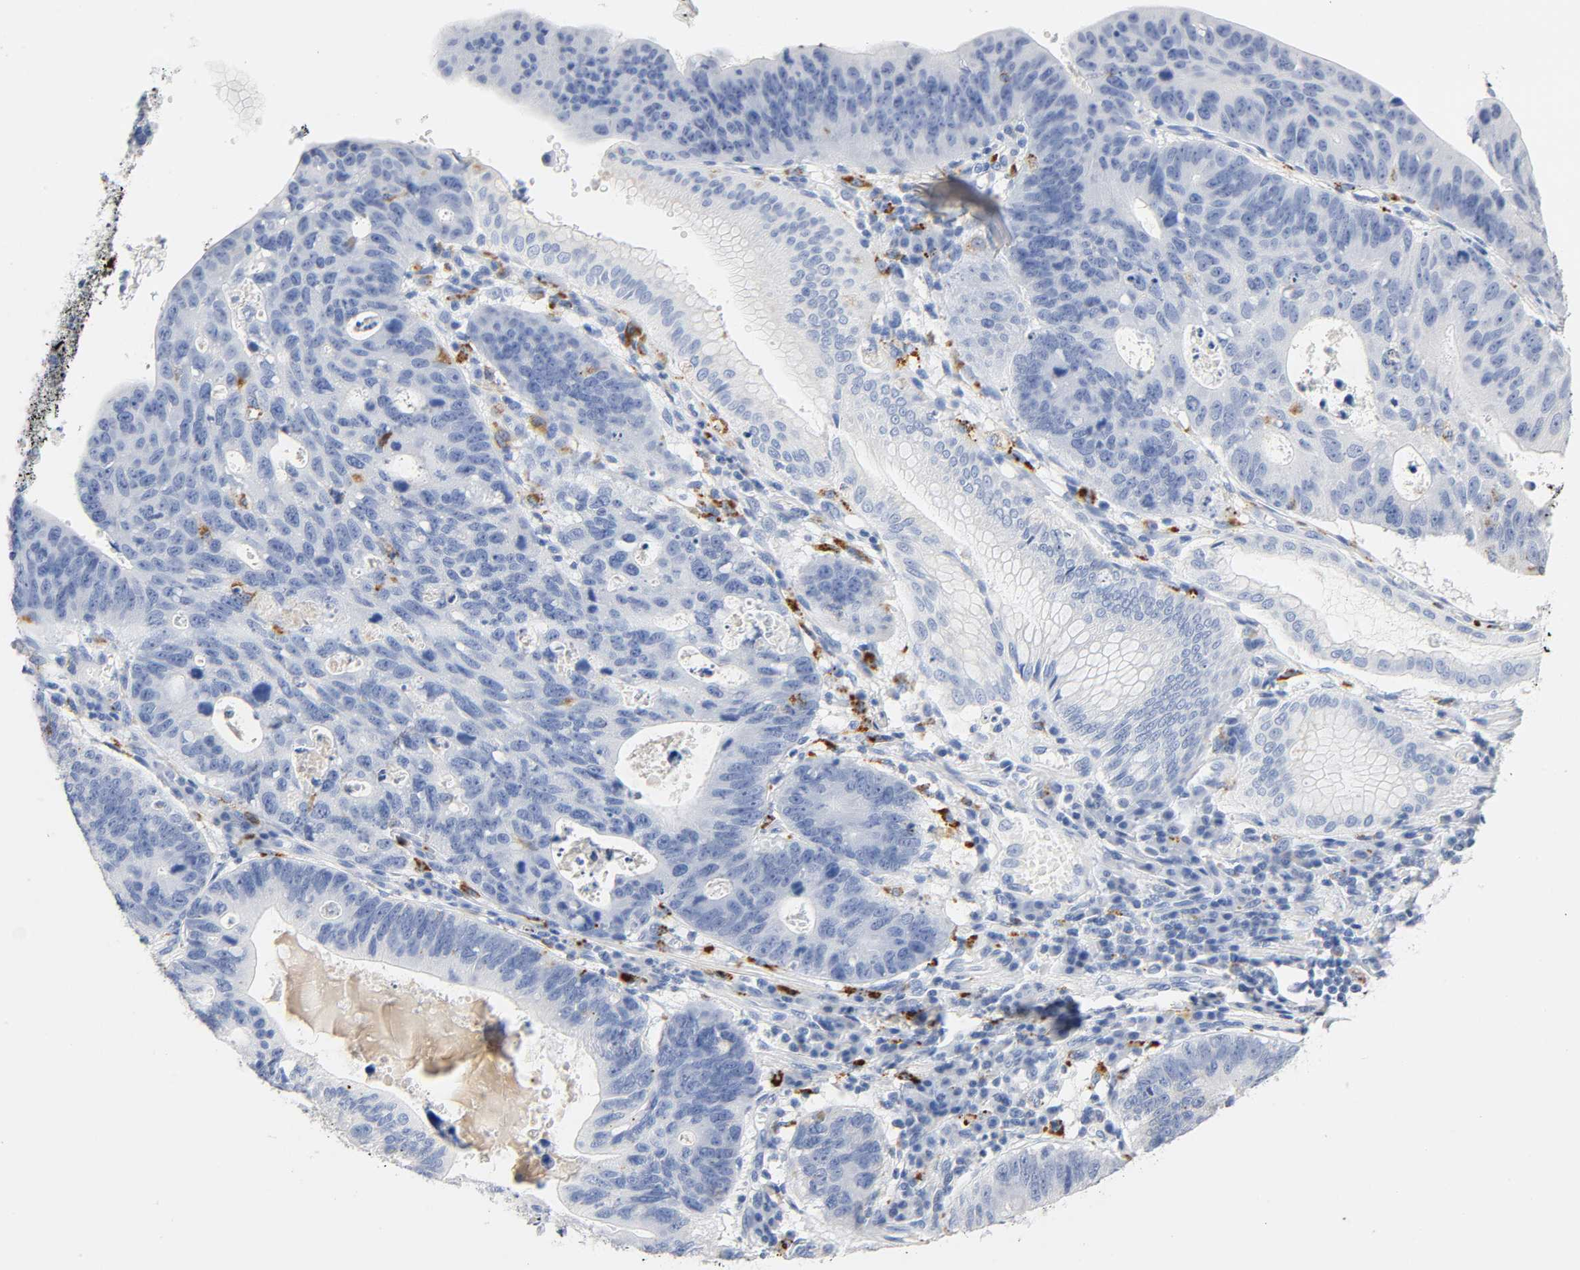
{"staining": {"intensity": "negative", "quantity": "none", "location": "none"}, "tissue": "stomach cancer", "cell_type": "Tumor cells", "image_type": "cancer", "snomed": [{"axis": "morphology", "description": "Adenocarcinoma, NOS"}, {"axis": "topography", "description": "Stomach"}], "caption": "Histopathology image shows no significant protein positivity in tumor cells of adenocarcinoma (stomach).", "gene": "PLP1", "patient": {"sex": "male", "age": 59}}